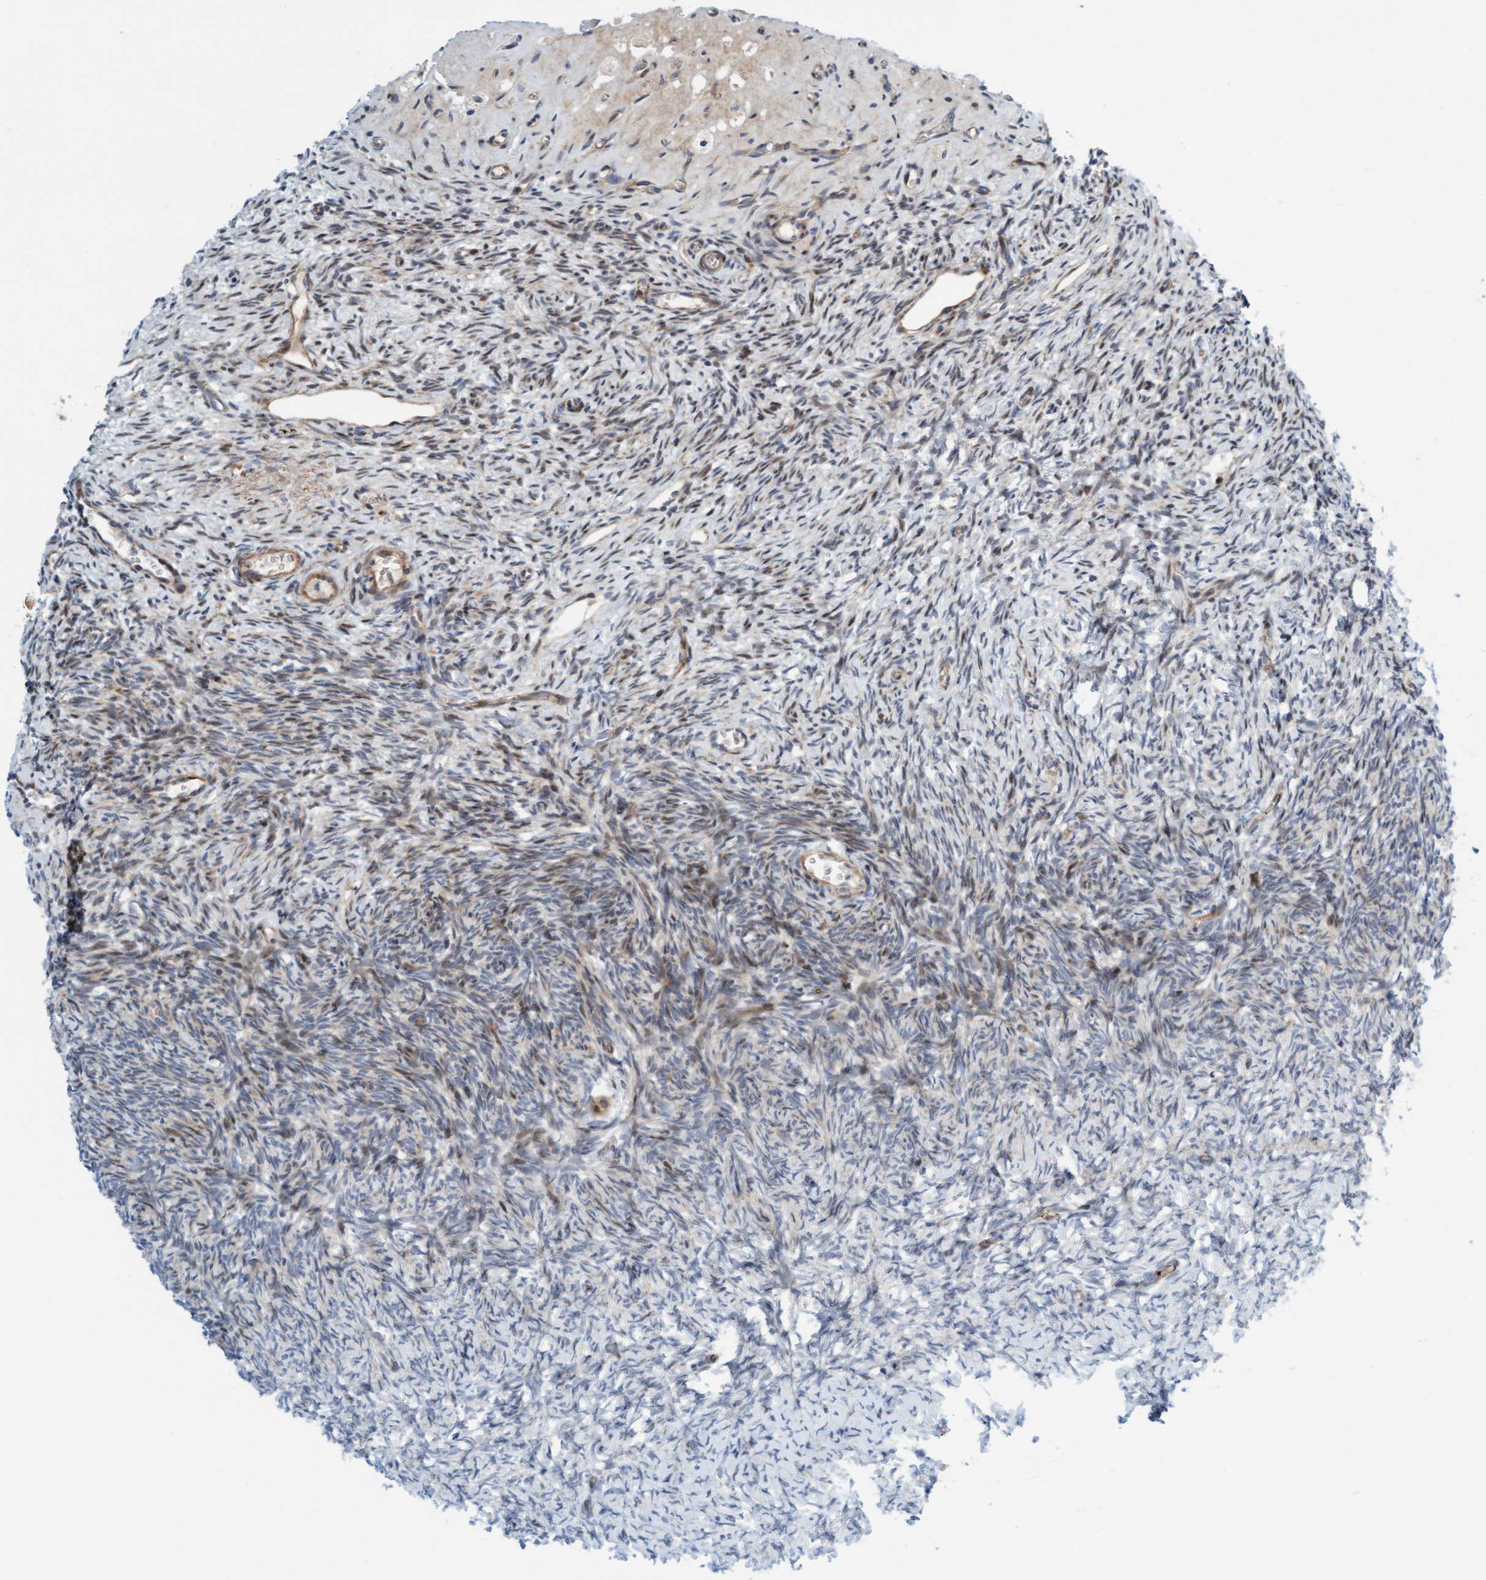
{"staining": {"intensity": "weak", "quantity": "25%-75%", "location": "cytoplasmic/membranous,nuclear"}, "tissue": "ovary", "cell_type": "Follicle cells", "image_type": "normal", "snomed": [{"axis": "morphology", "description": "Normal tissue, NOS"}, {"axis": "topography", "description": "Ovary"}], "caption": "Immunohistochemical staining of benign ovary shows 25%-75% levels of weak cytoplasmic/membranous,nuclear protein staining in approximately 25%-75% of follicle cells.", "gene": "EIF4EBP1", "patient": {"sex": "female", "age": 34}}